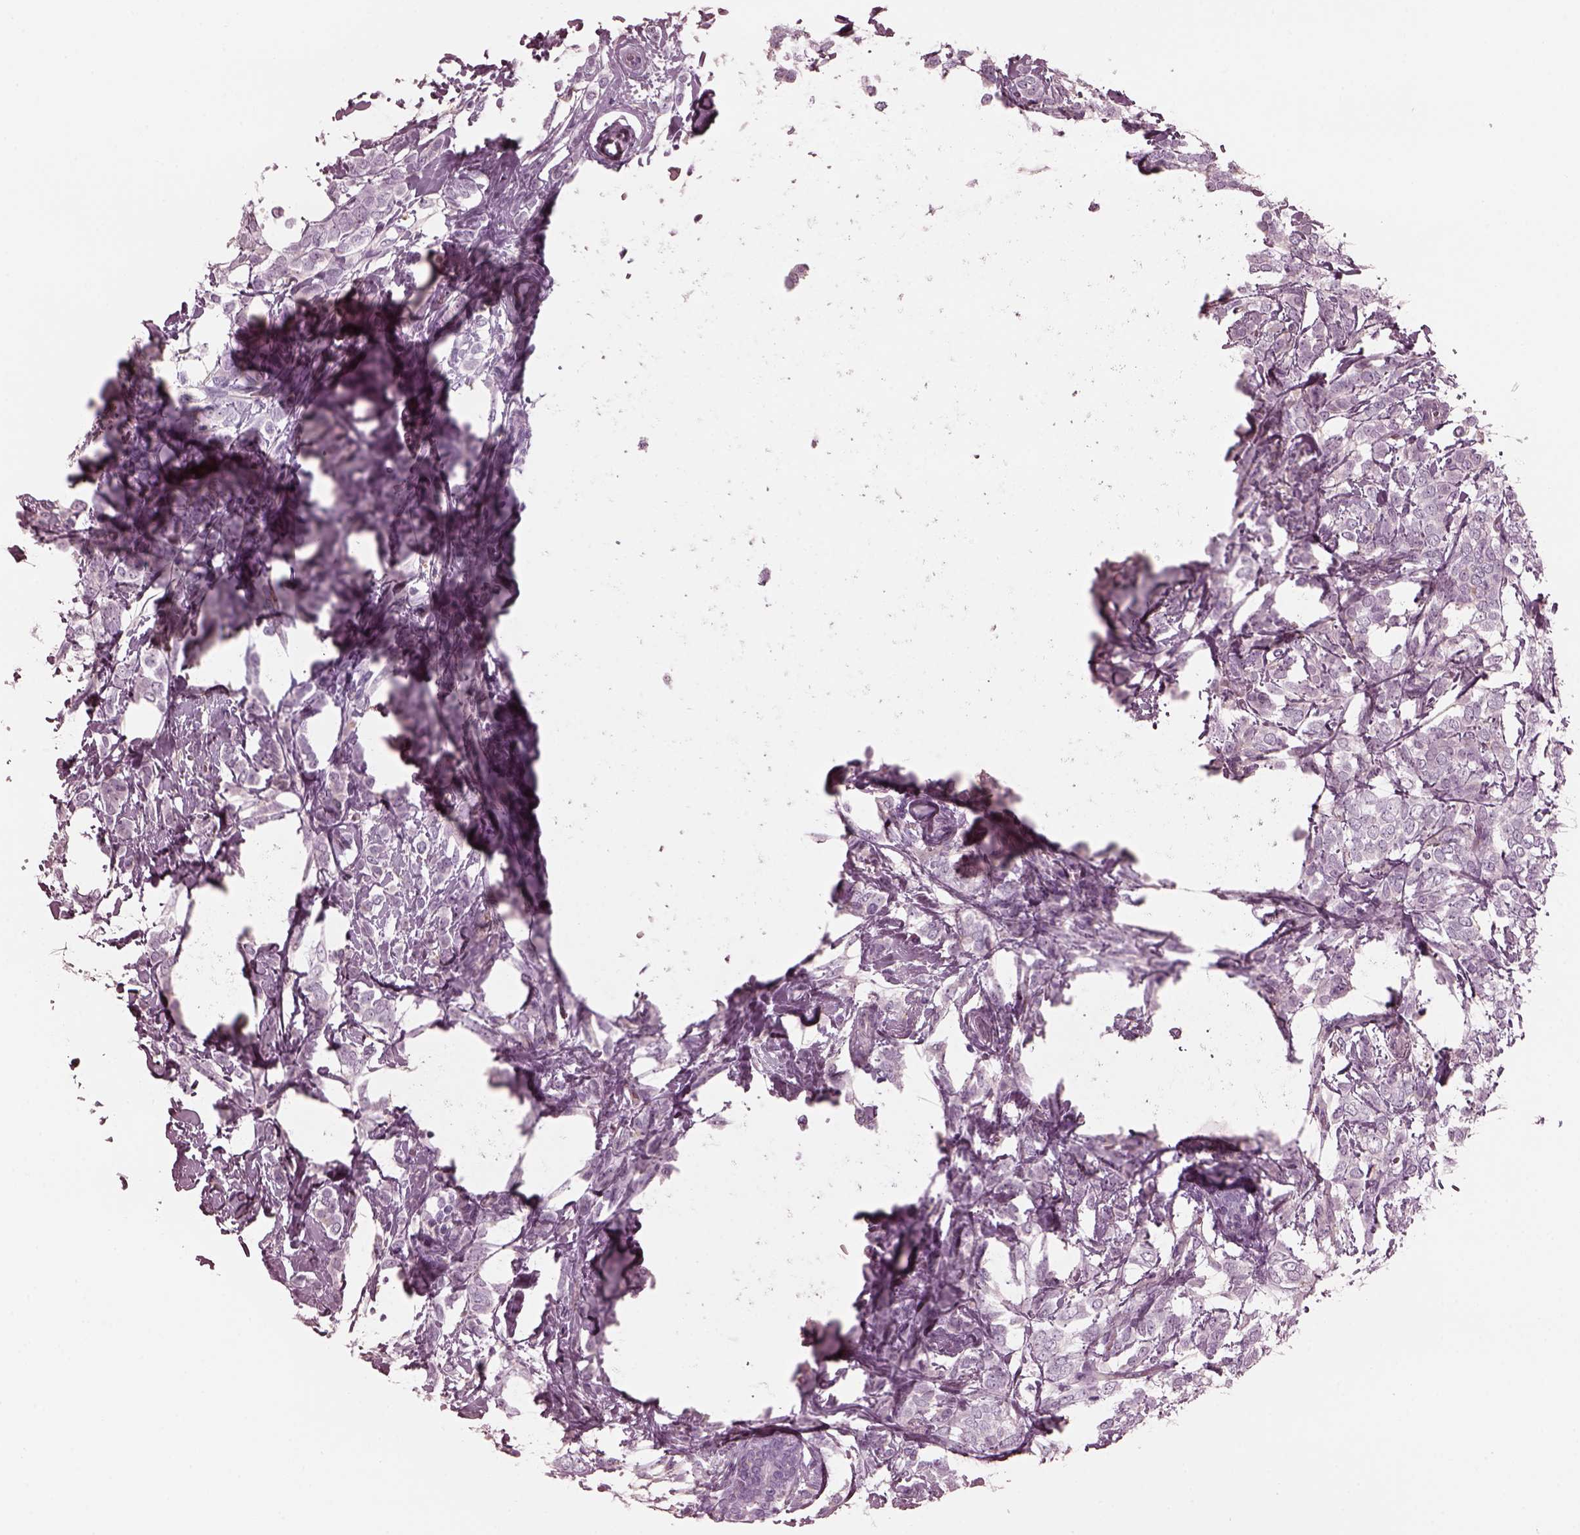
{"staining": {"intensity": "negative", "quantity": "none", "location": "none"}, "tissue": "breast cancer", "cell_type": "Tumor cells", "image_type": "cancer", "snomed": [{"axis": "morphology", "description": "Lobular carcinoma"}, {"axis": "topography", "description": "Breast"}], "caption": "This photomicrograph is of lobular carcinoma (breast) stained with IHC to label a protein in brown with the nuclei are counter-stained blue. There is no expression in tumor cells.", "gene": "CGA", "patient": {"sex": "female", "age": 49}}